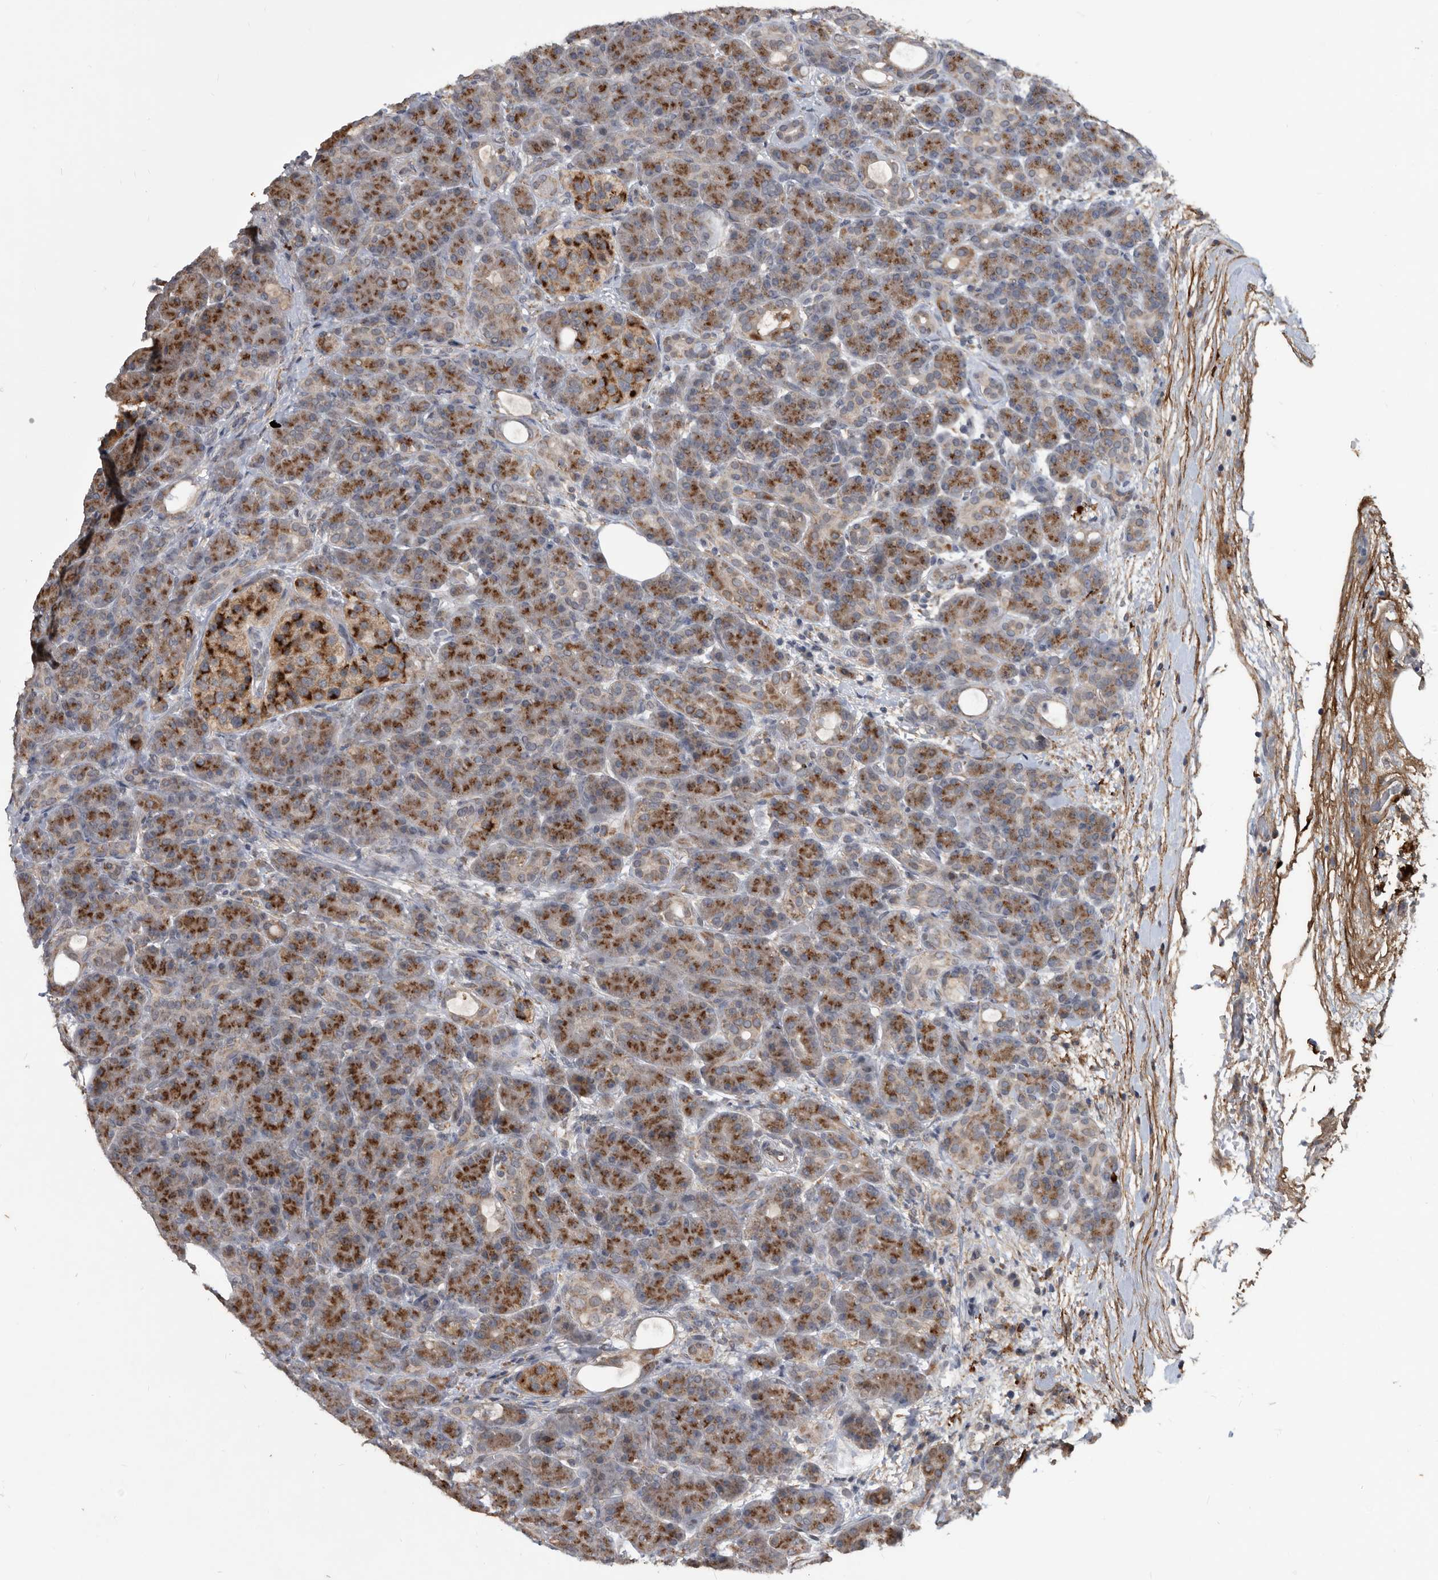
{"staining": {"intensity": "strong", "quantity": ">75%", "location": "cytoplasmic/membranous"}, "tissue": "pancreas", "cell_type": "Exocrine glandular cells", "image_type": "normal", "snomed": [{"axis": "morphology", "description": "Normal tissue, NOS"}, {"axis": "topography", "description": "Pancreas"}], "caption": "Strong cytoplasmic/membranous protein positivity is appreciated in about >75% of exocrine glandular cells in pancreas.", "gene": "PI15", "patient": {"sex": "male", "age": 63}}